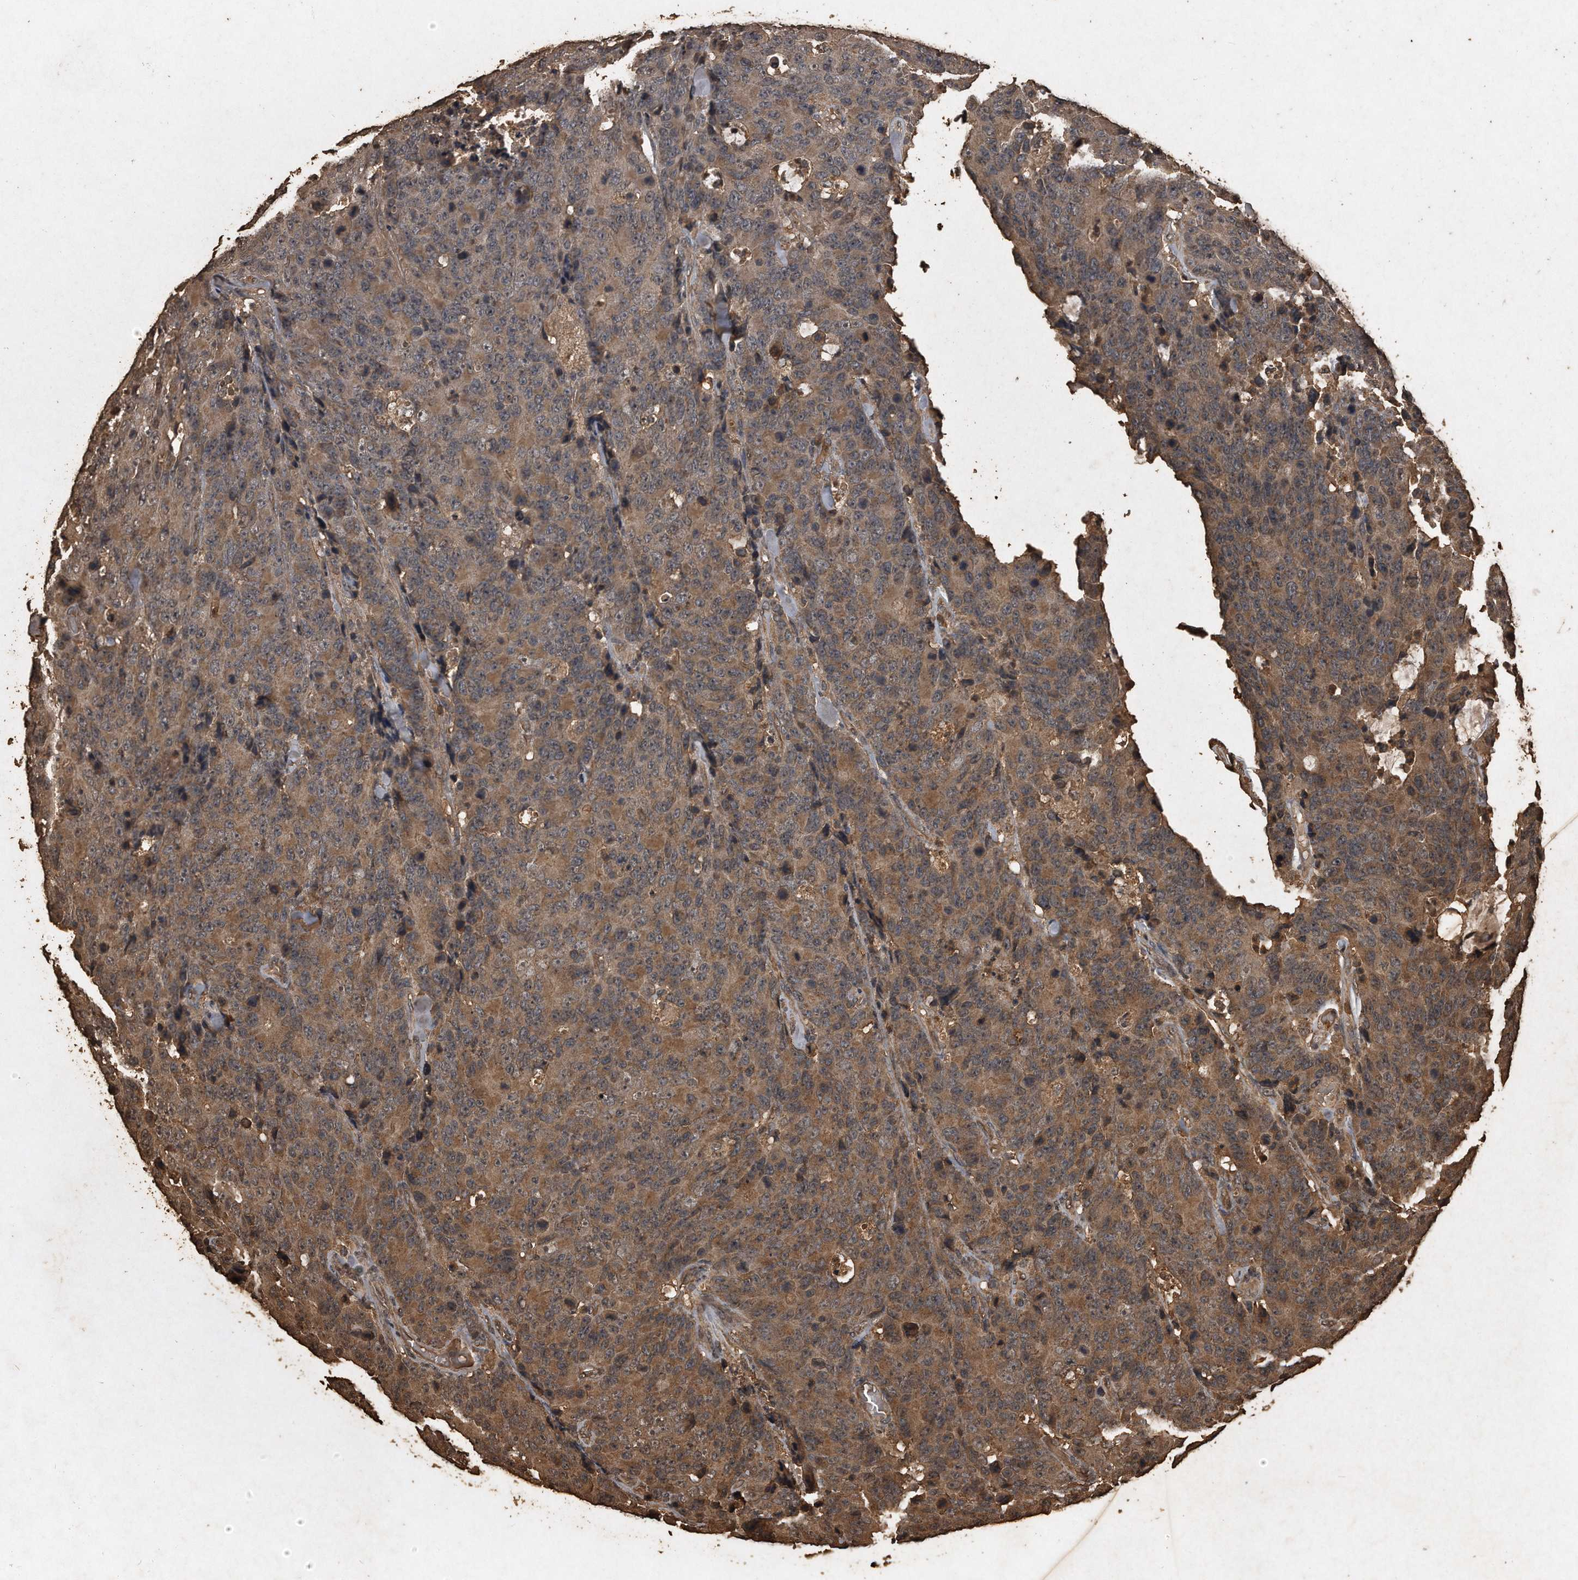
{"staining": {"intensity": "moderate", "quantity": ">75%", "location": "cytoplasmic/membranous"}, "tissue": "colorectal cancer", "cell_type": "Tumor cells", "image_type": "cancer", "snomed": [{"axis": "morphology", "description": "Adenocarcinoma, NOS"}, {"axis": "topography", "description": "Colon"}], "caption": "Immunohistochemical staining of adenocarcinoma (colorectal) reveals medium levels of moderate cytoplasmic/membranous protein expression in approximately >75% of tumor cells.", "gene": "CFLAR", "patient": {"sex": "female", "age": 86}}